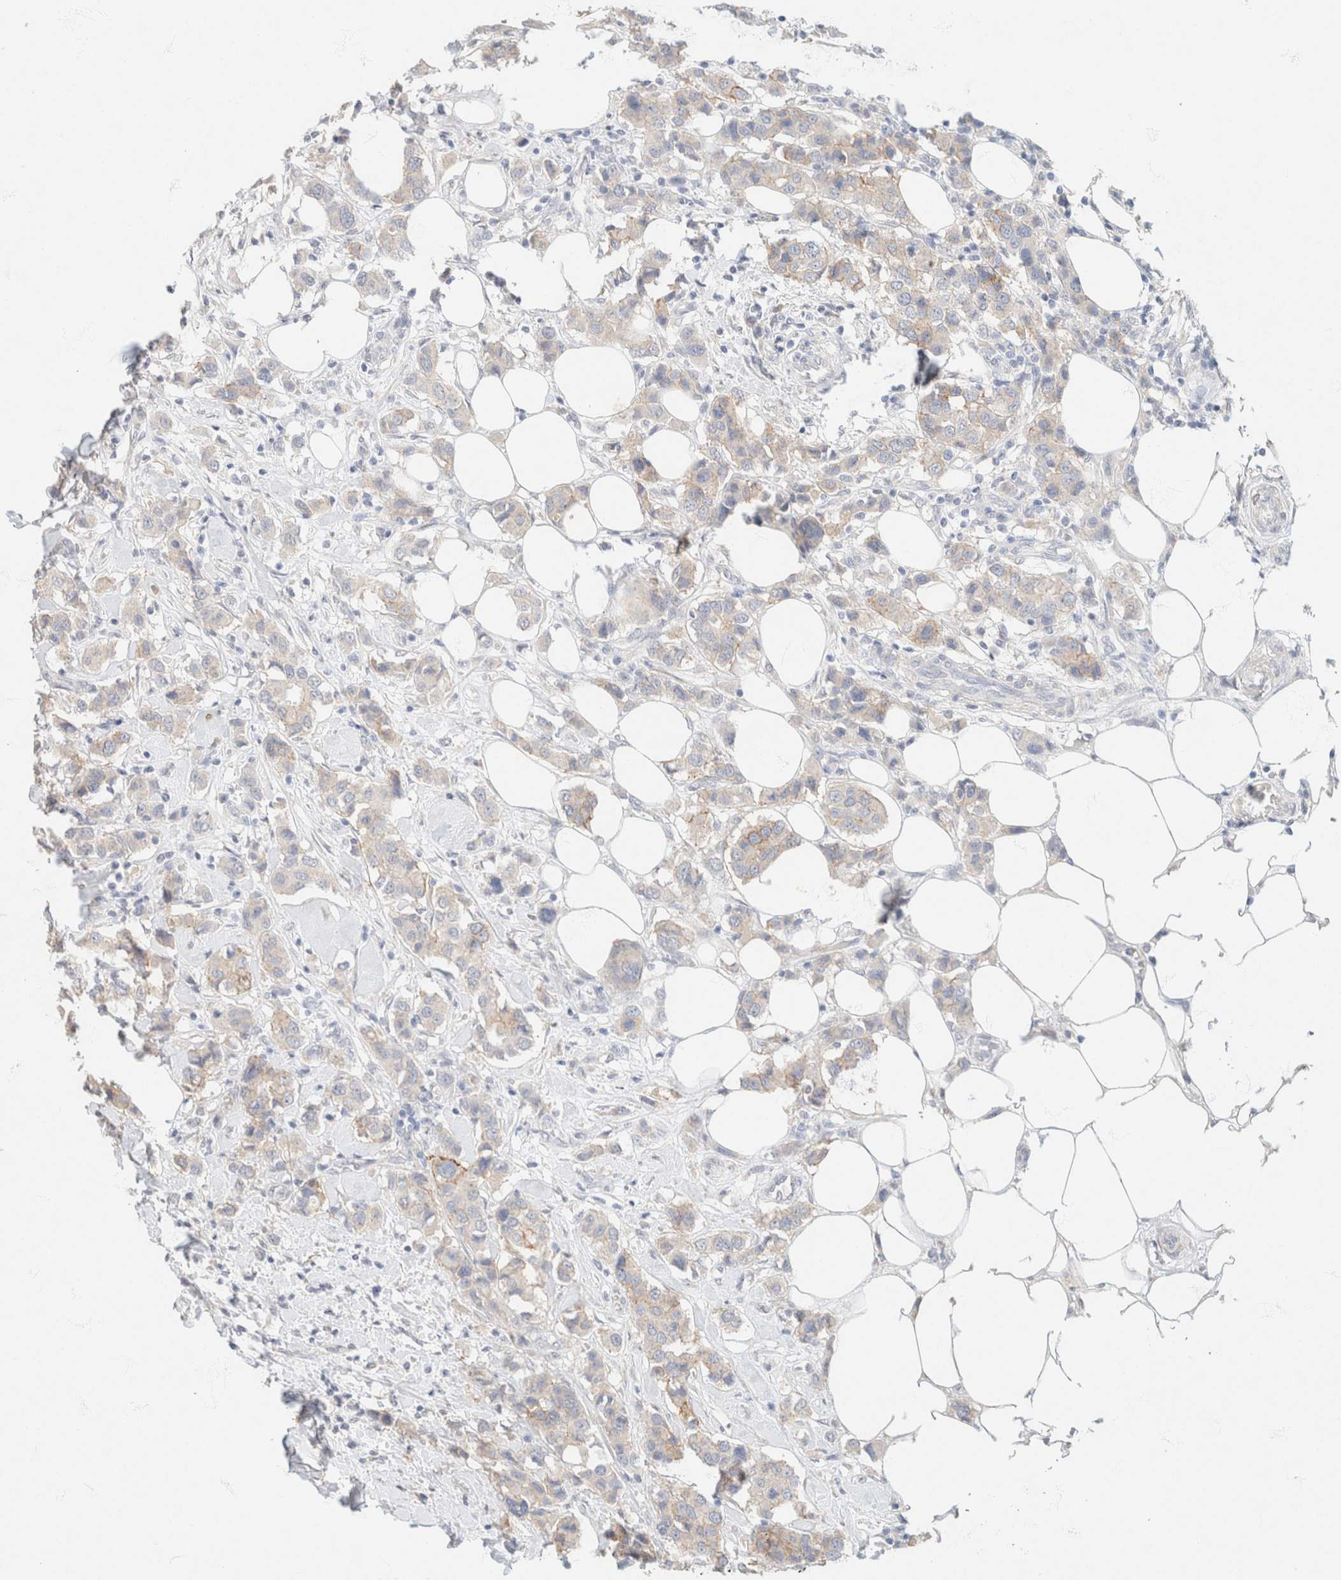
{"staining": {"intensity": "moderate", "quantity": "25%-75%", "location": "cytoplasmic/membranous"}, "tissue": "breast cancer", "cell_type": "Tumor cells", "image_type": "cancer", "snomed": [{"axis": "morphology", "description": "Normal tissue, NOS"}, {"axis": "morphology", "description": "Duct carcinoma"}, {"axis": "topography", "description": "Breast"}], "caption": "Breast cancer tissue shows moderate cytoplasmic/membranous expression in about 25%-75% of tumor cells, visualized by immunohistochemistry.", "gene": "CA12", "patient": {"sex": "female", "age": 50}}